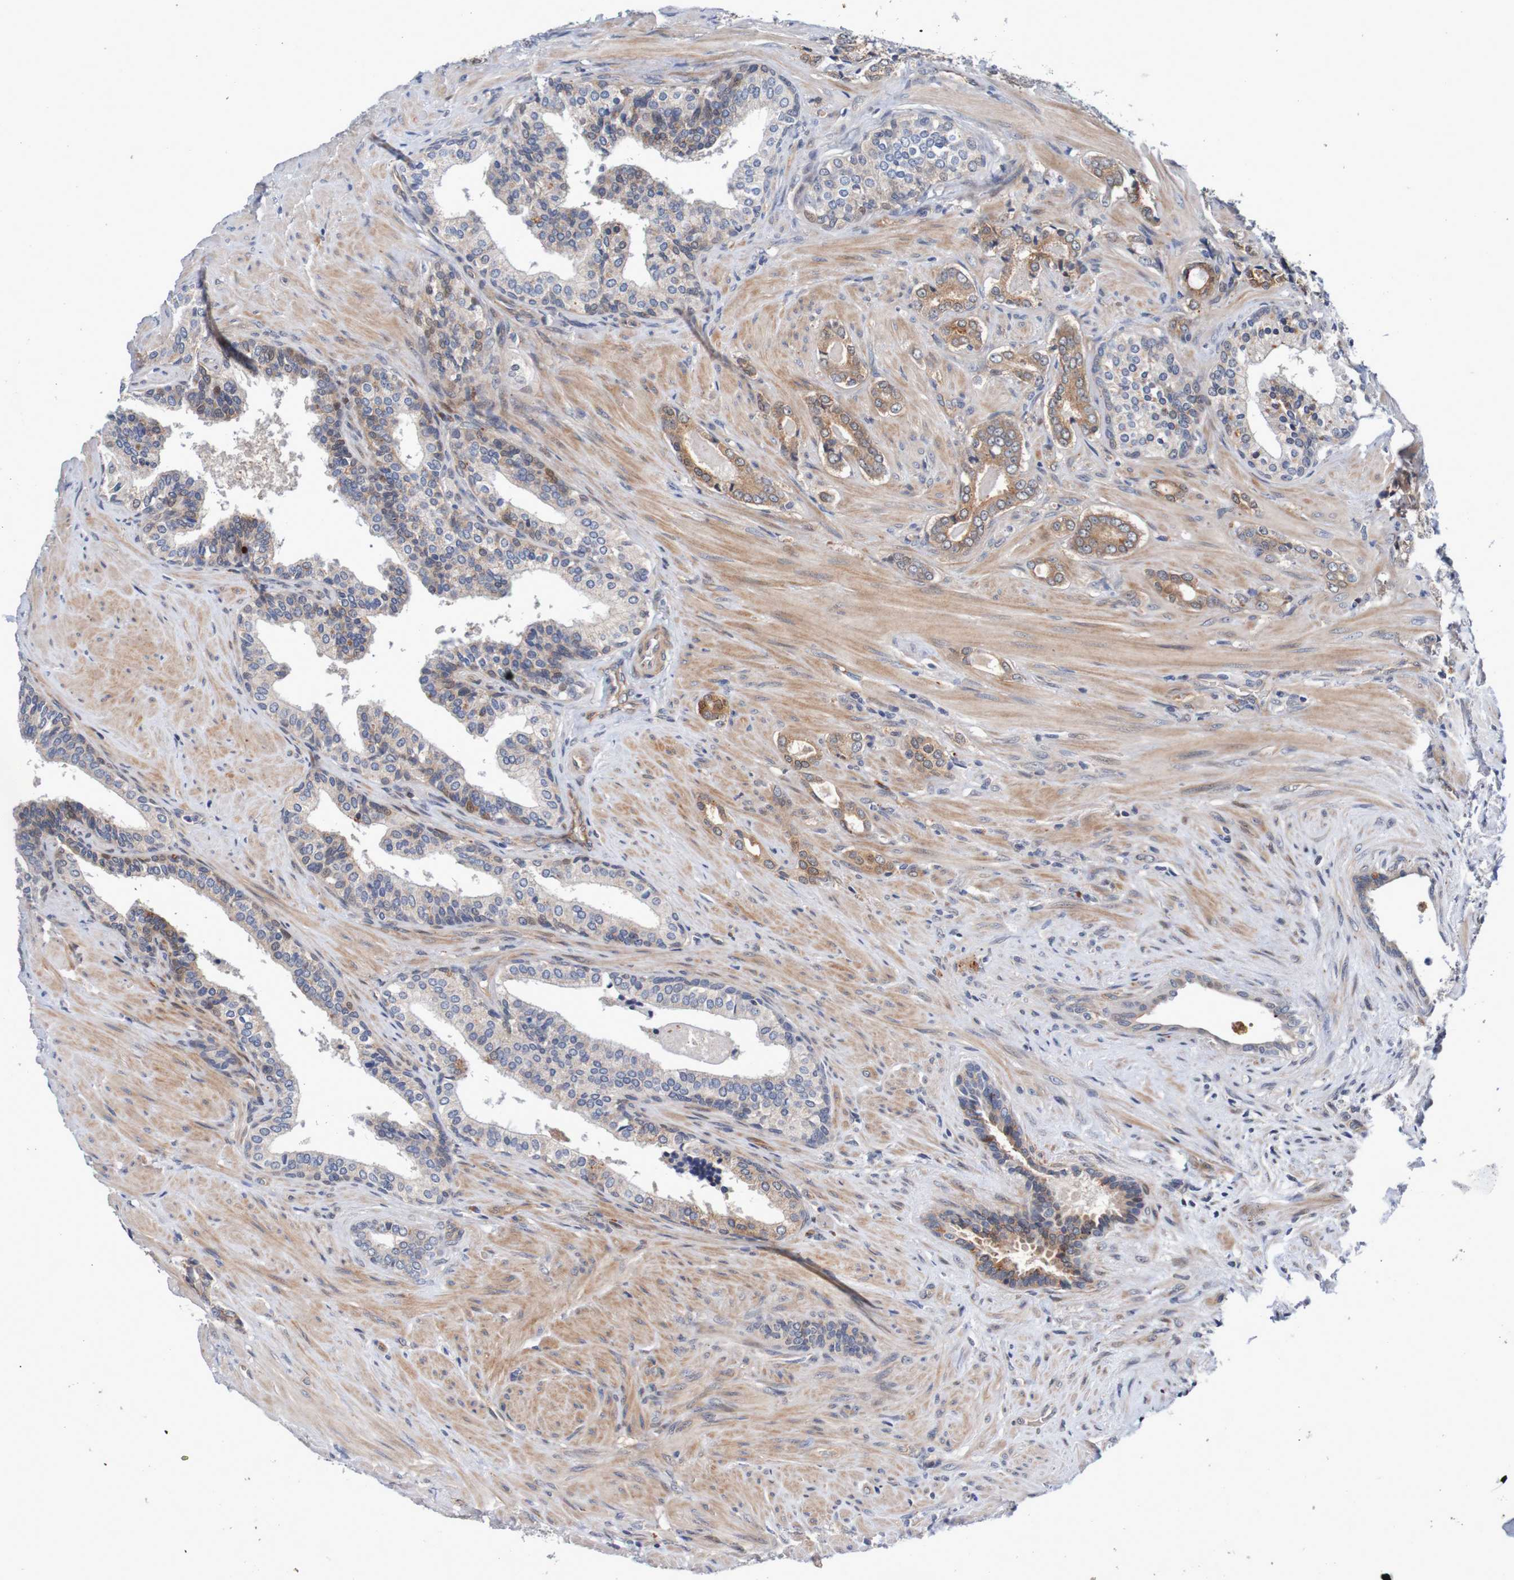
{"staining": {"intensity": "moderate", "quantity": ">75%", "location": "cytoplasmic/membranous"}, "tissue": "prostate cancer", "cell_type": "Tumor cells", "image_type": "cancer", "snomed": [{"axis": "morphology", "description": "Adenocarcinoma, Low grade"}, {"axis": "topography", "description": "Prostate"}], "caption": "A high-resolution histopathology image shows immunohistochemistry (IHC) staining of prostate low-grade adenocarcinoma, which shows moderate cytoplasmic/membranous staining in approximately >75% of tumor cells.", "gene": "CPED1", "patient": {"sex": "male", "age": 60}}